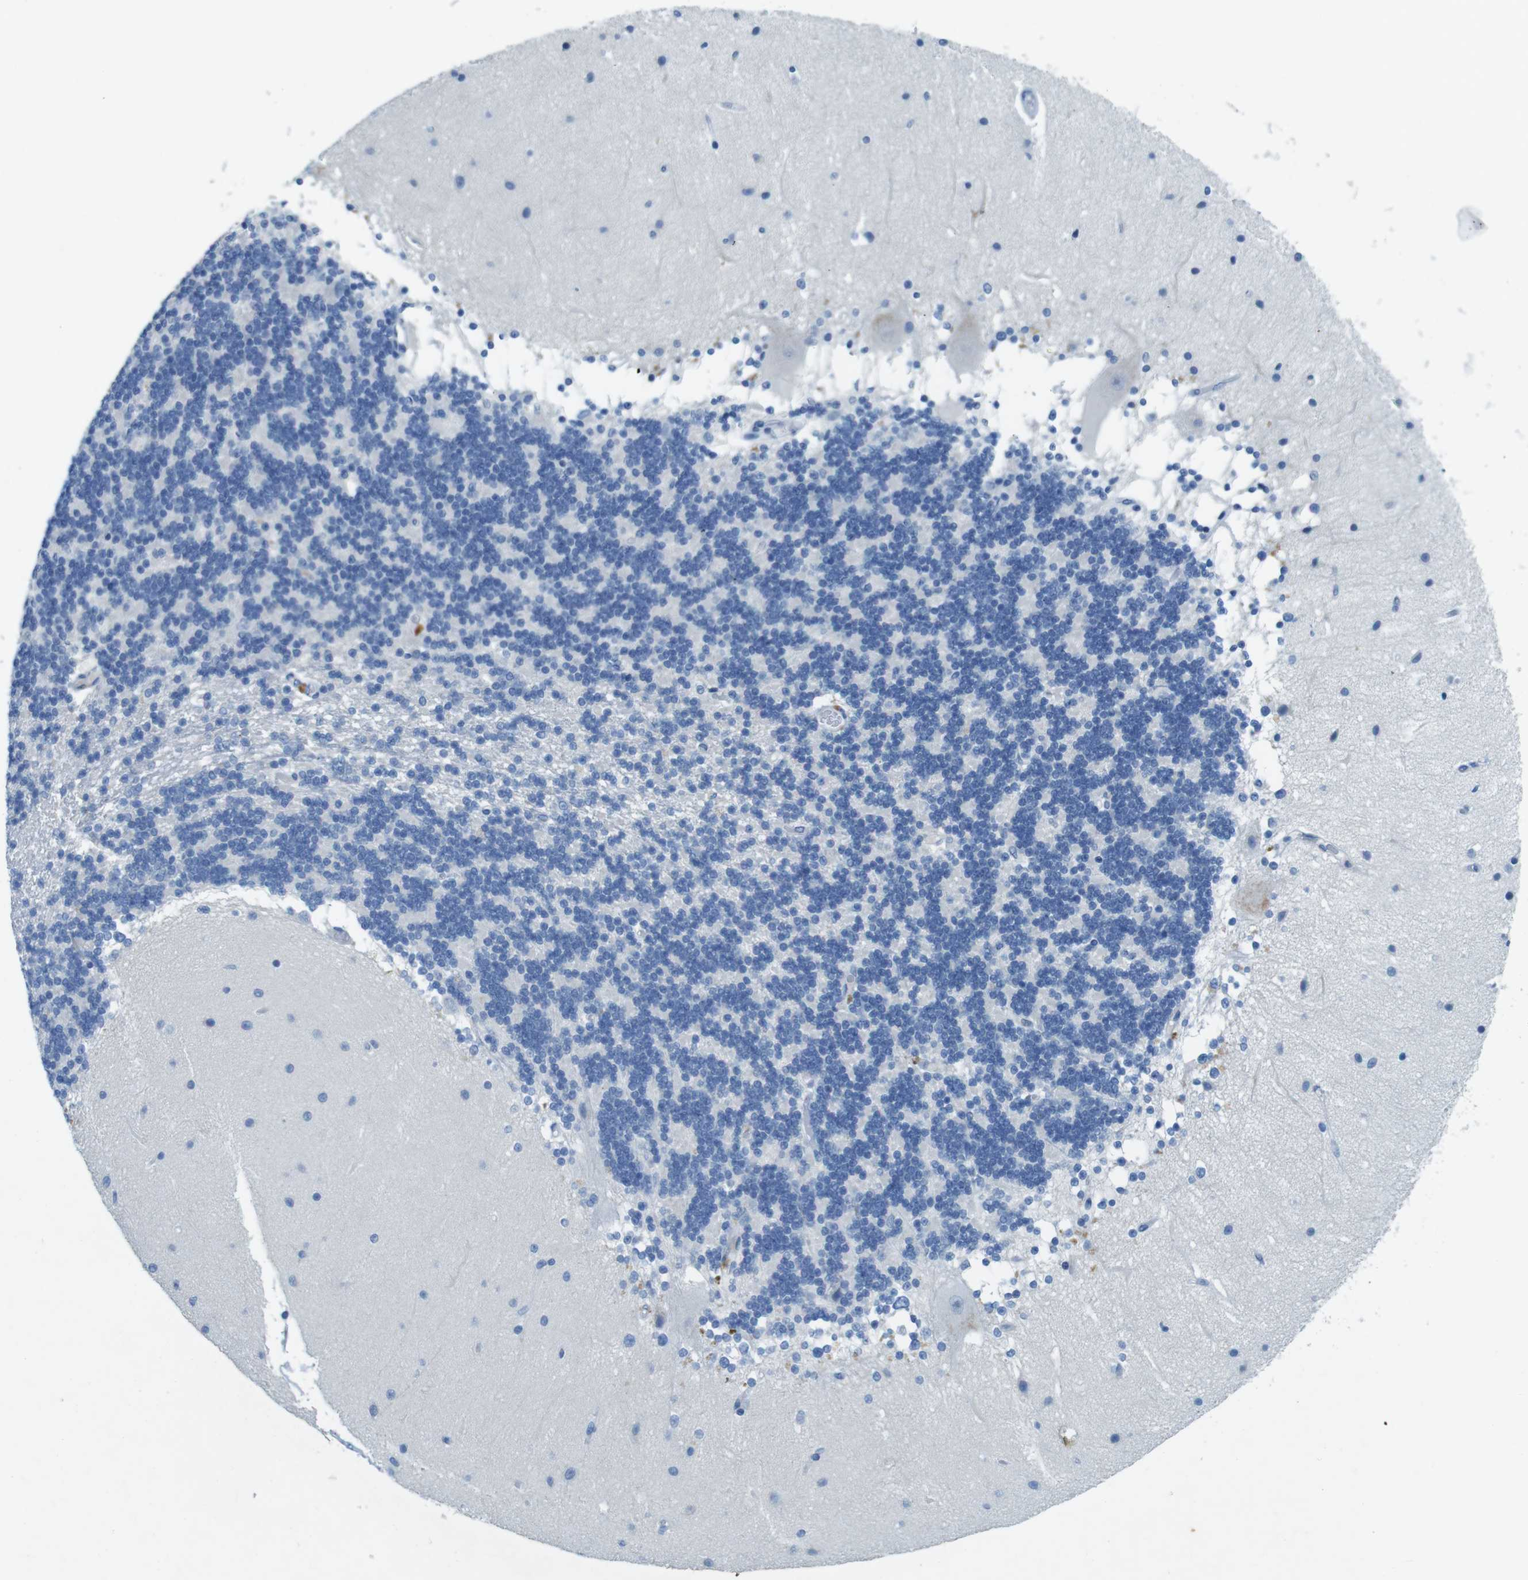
{"staining": {"intensity": "negative", "quantity": "none", "location": "none"}, "tissue": "cerebellum", "cell_type": "Cells in granular layer", "image_type": "normal", "snomed": [{"axis": "morphology", "description": "Normal tissue, NOS"}, {"axis": "topography", "description": "Cerebellum"}], "caption": "This is a micrograph of immunohistochemistry staining of unremarkable cerebellum, which shows no positivity in cells in granular layer.", "gene": "CD320", "patient": {"sex": "female", "age": 54}}